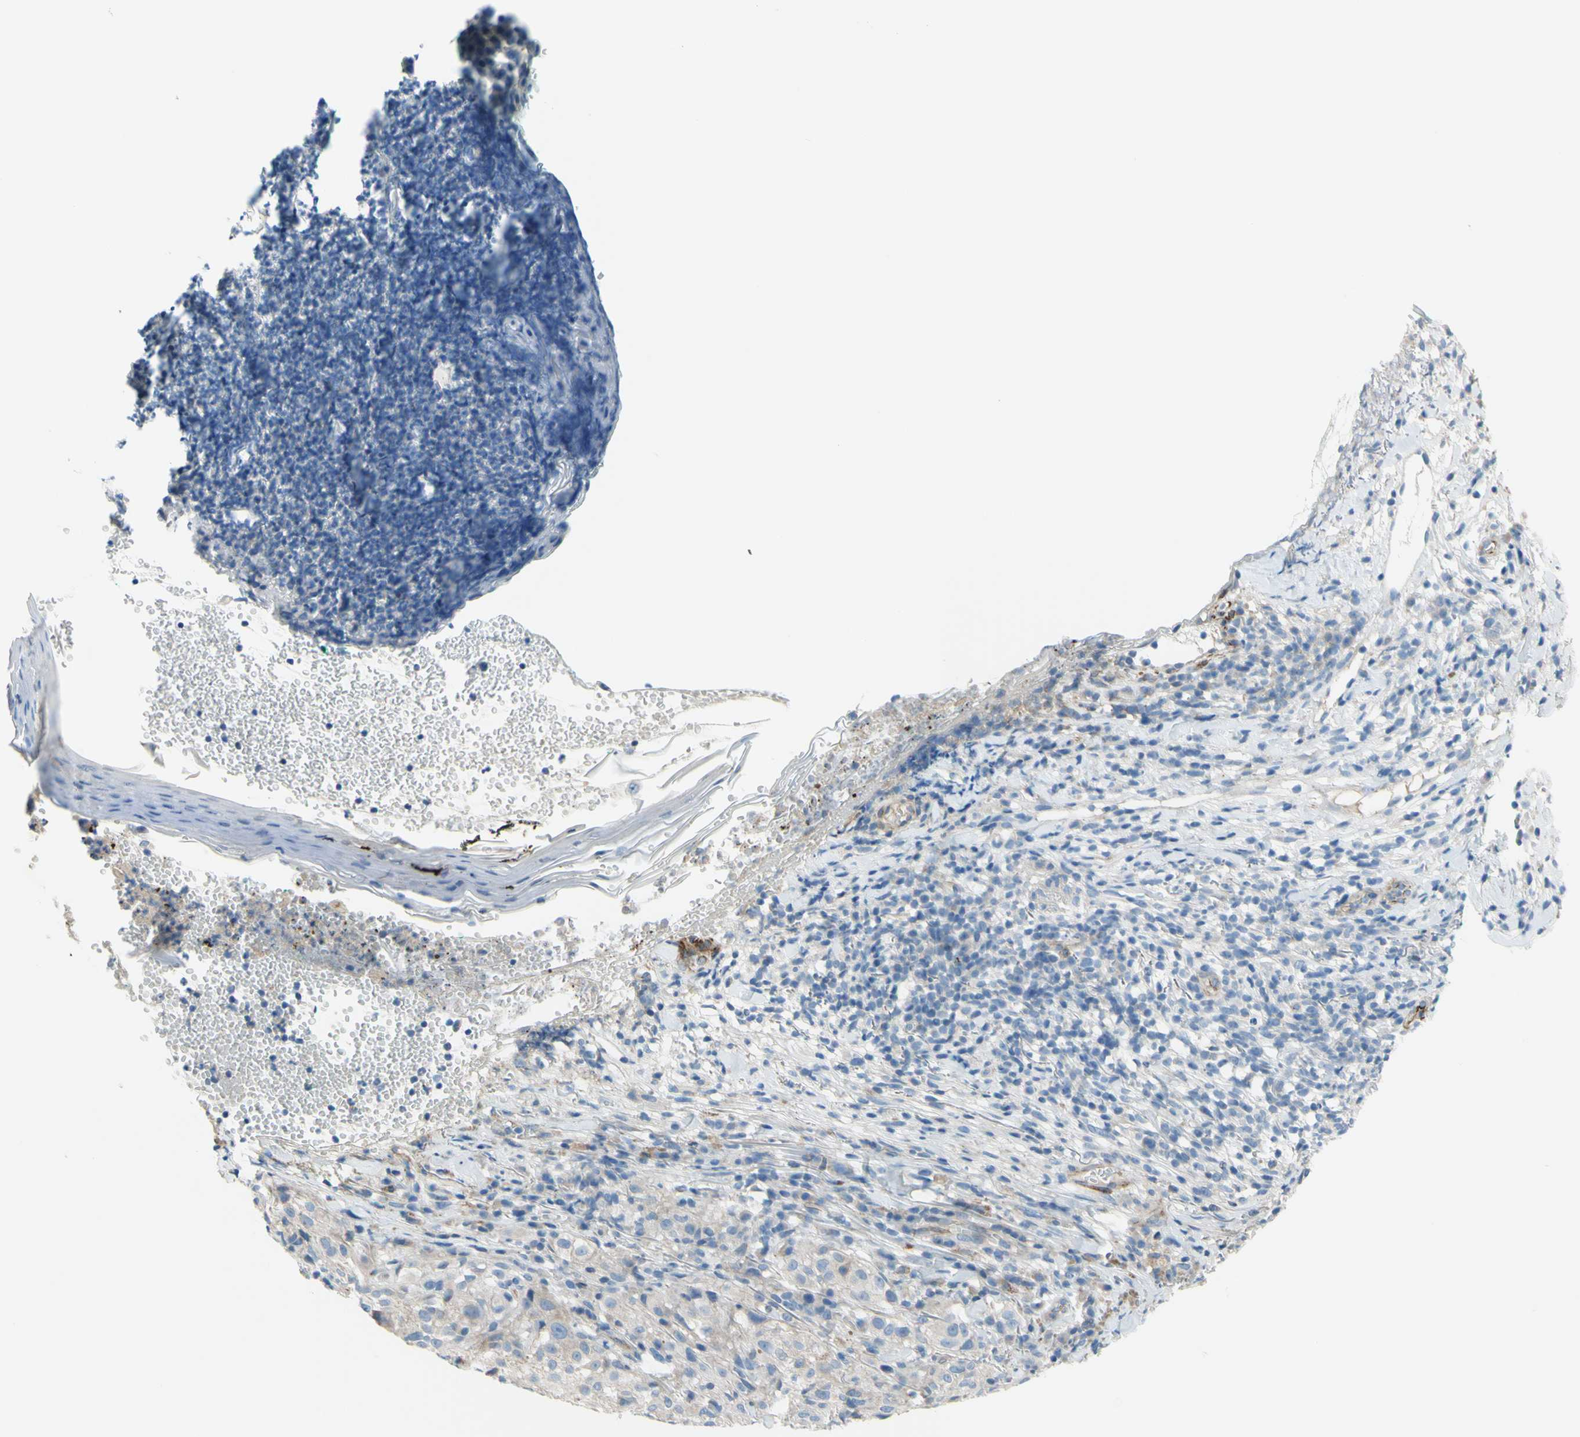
{"staining": {"intensity": "weak", "quantity": "<25%", "location": "cytoplasmic/membranous"}, "tissue": "melanoma", "cell_type": "Tumor cells", "image_type": "cancer", "snomed": [{"axis": "morphology", "description": "Necrosis, NOS"}, {"axis": "morphology", "description": "Malignant melanoma, NOS"}, {"axis": "topography", "description": "Skin"}], "caption": "High power microscopy histopathology image of an immunohistochemistry micrograph of melanoma, revealing no significant positivity in tumor cells.", "gene": "PRRG2", "patient": {"sex": "female", "age": 87}}